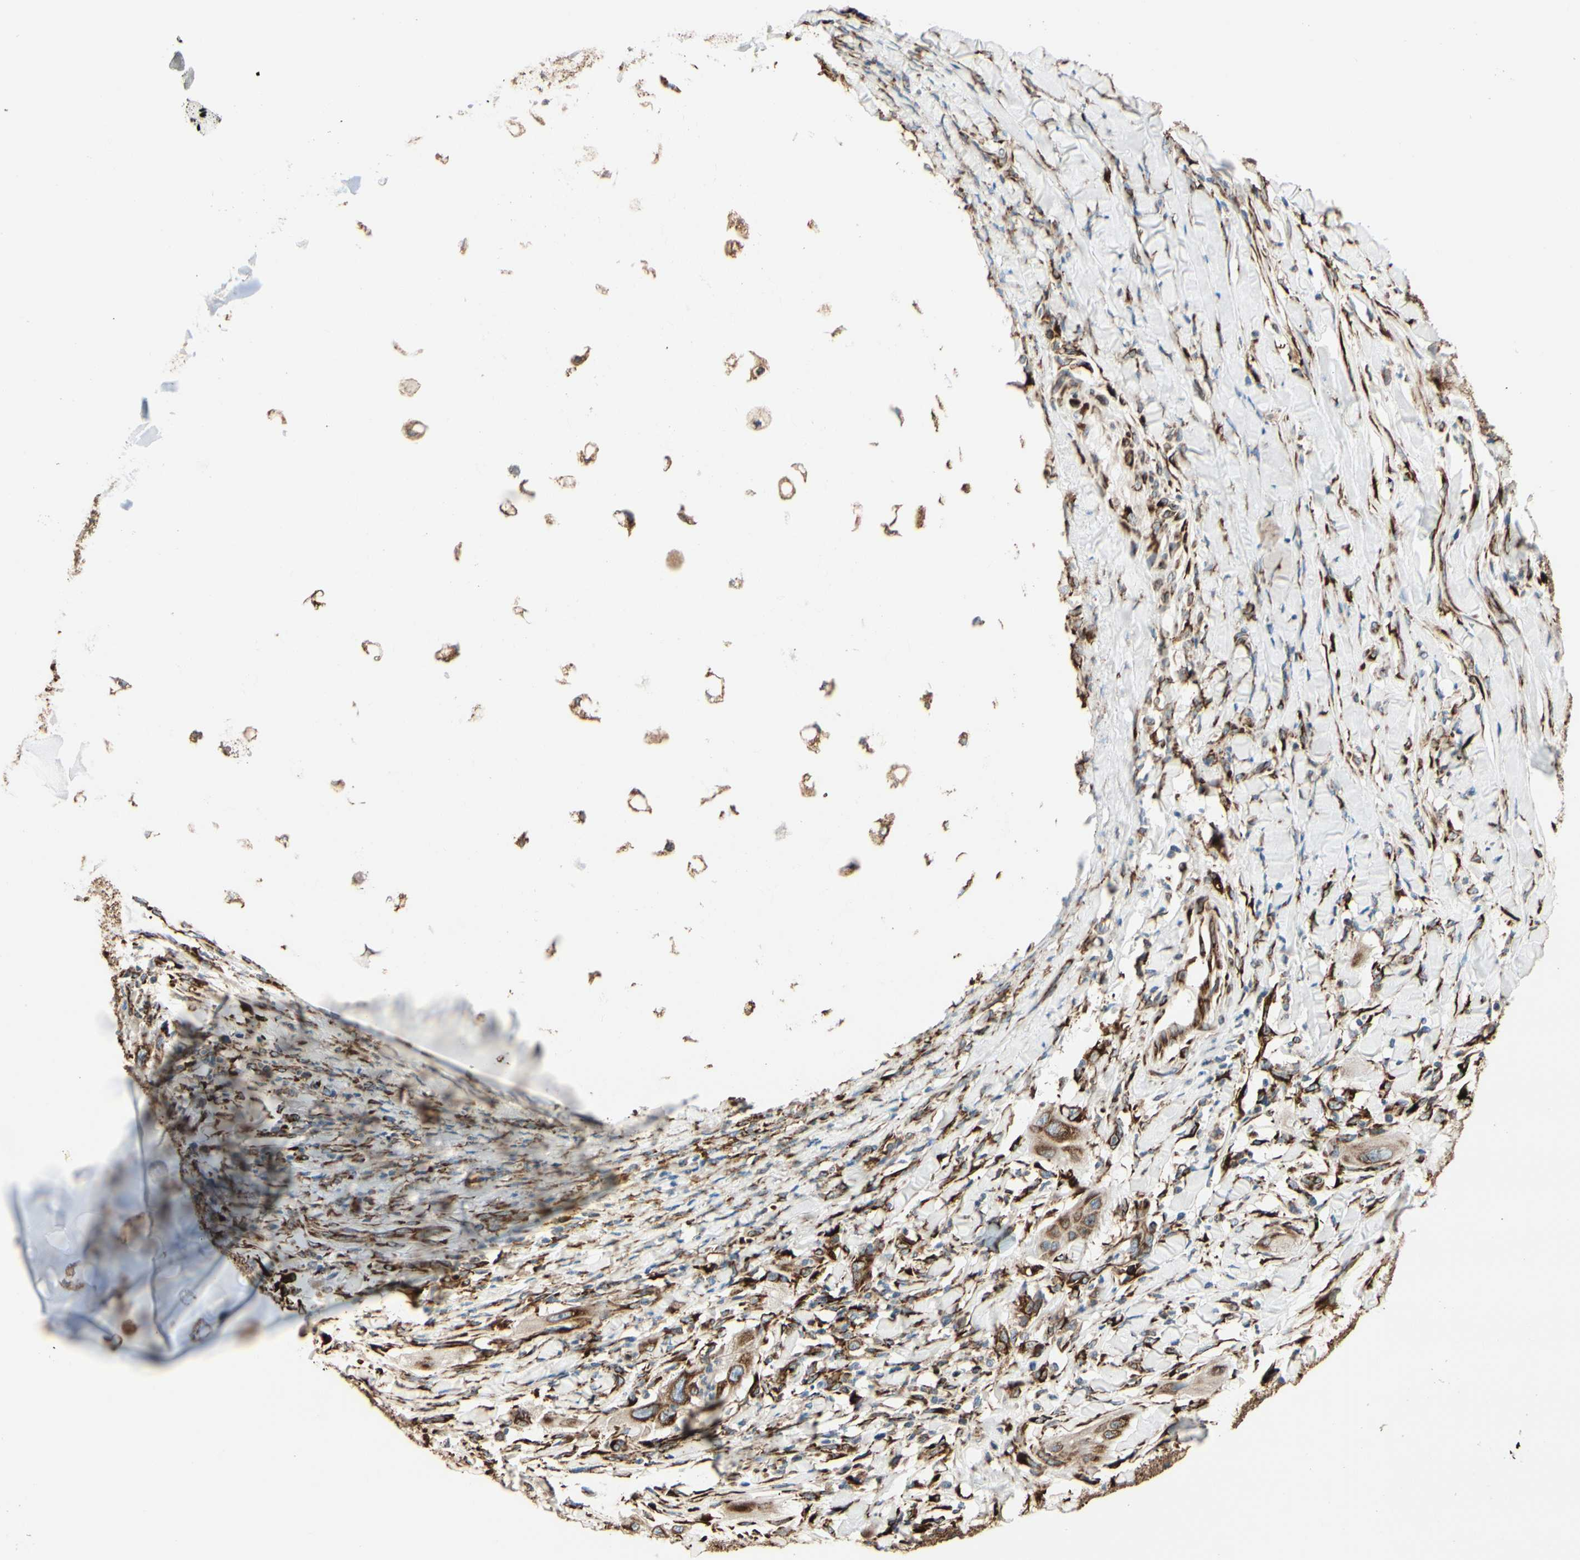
{"staining": {"intensity": "moderate", "quantity": ">75%", "location": "cytoplasmic/membranous"}, "tissue": "lung cancer", "cell_type": "Tumor cells", "image_type": "cancer", "snomed": [{"axis": "morphology", "description": "Squamous cell carcinoma, NOS"}, {"axis": "topography", "description": "Lung"}], "caption": "Human lung squamous cell carcinoma stained for a protein (brown) exhibits moderate cytoplasmic/membranous positive positivity in about >75% of tumor cells.", "gene": "RRBP1", "patient": {"sex": "female", "age": 47}}